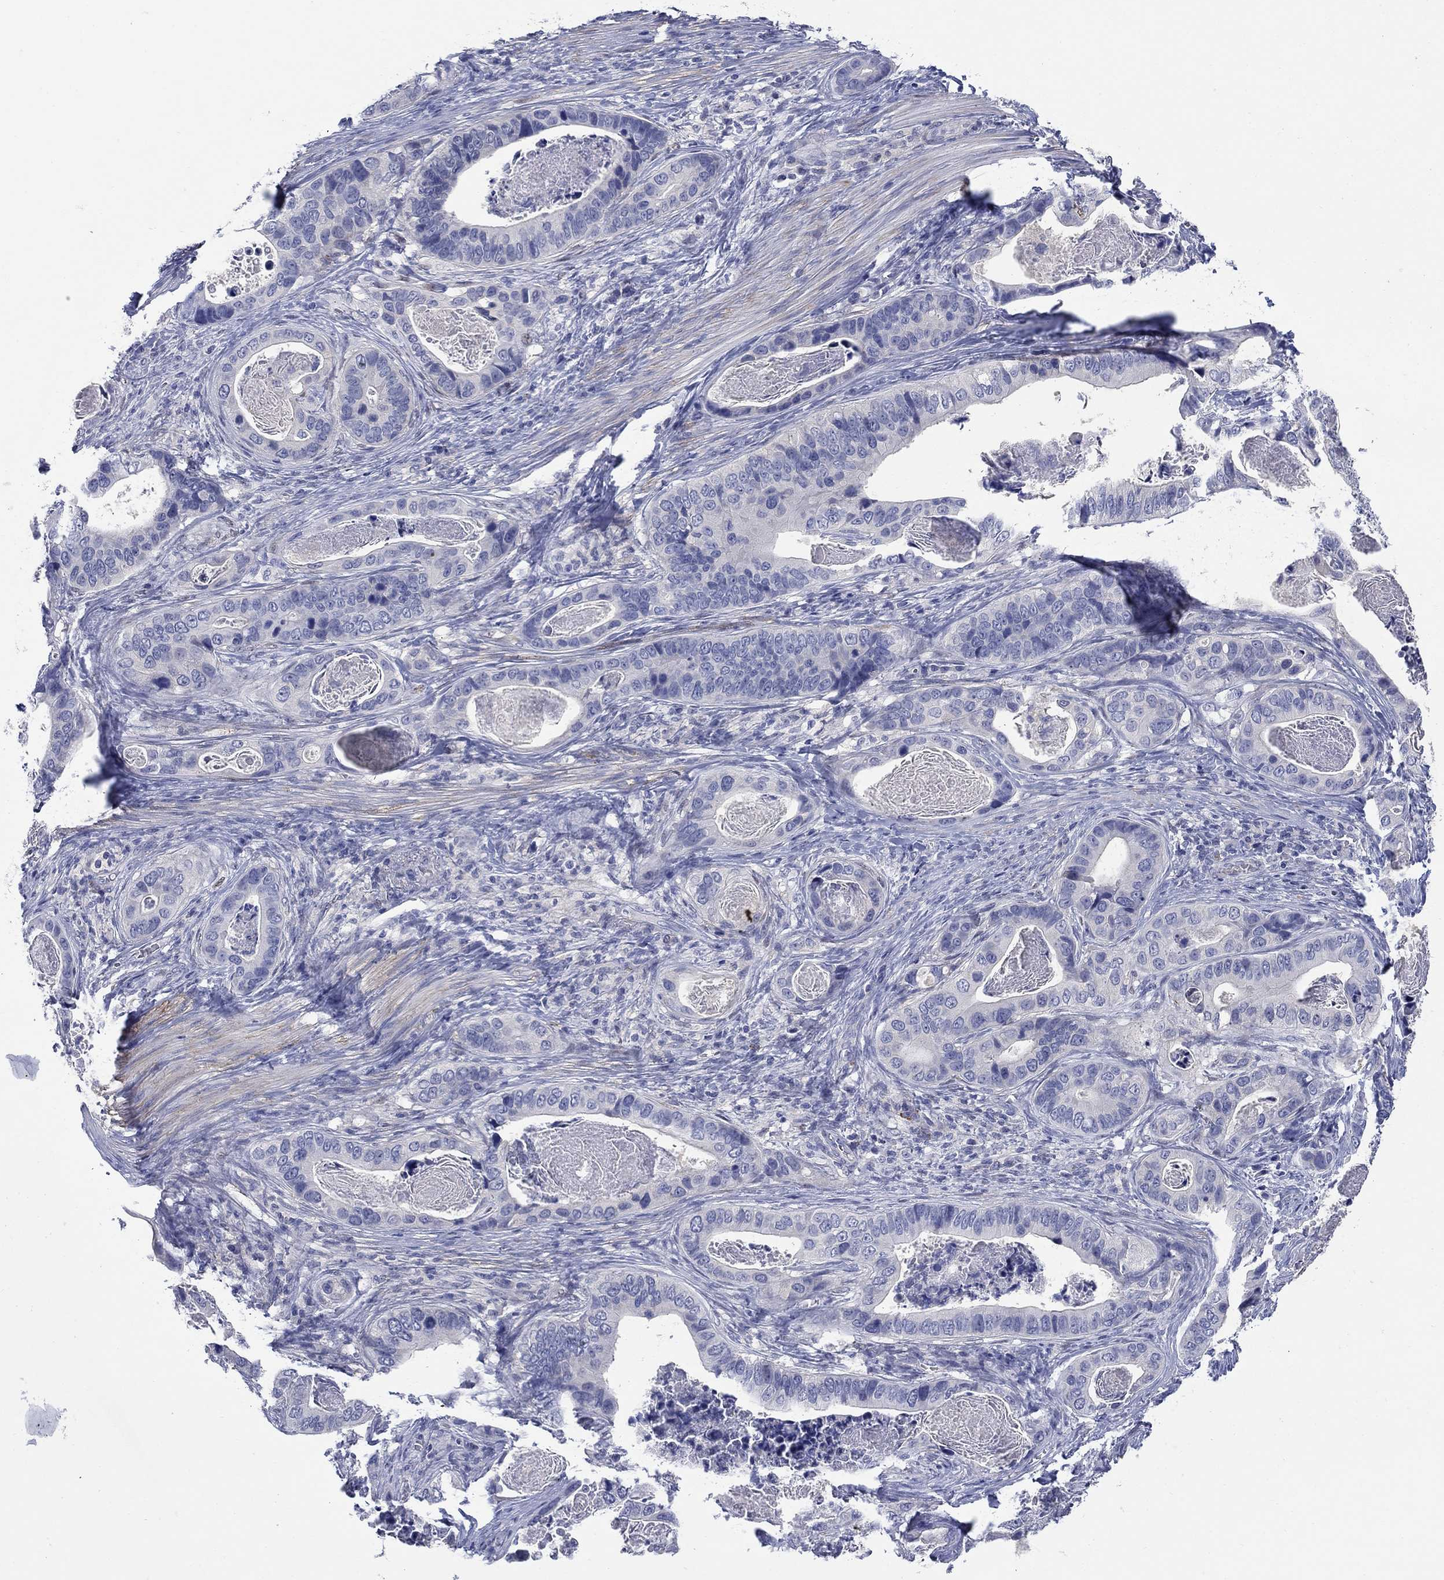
{"staining": {"intensity": "negative", "quantity": "none", "location": "none"}, "tissue": "stomach cancer", "cell_type": "Tumor cells", "image_type": "cancer", "snomed": [{"axis": "morphology", "description": "Adenocarcinoma, NOS"}, {"axis": "topography", "description": "Stomach"}], "caption": "IHC histopathology image of neoplastic tissue: human stomach cancer (adenocarcinoma) stained with DAB (3,3'-diaminobenzidine) reveals no significant protein positivity in tumor cells.", "gene": "PTPRZ1", "patient": {"sex": "male", "age": 84}}